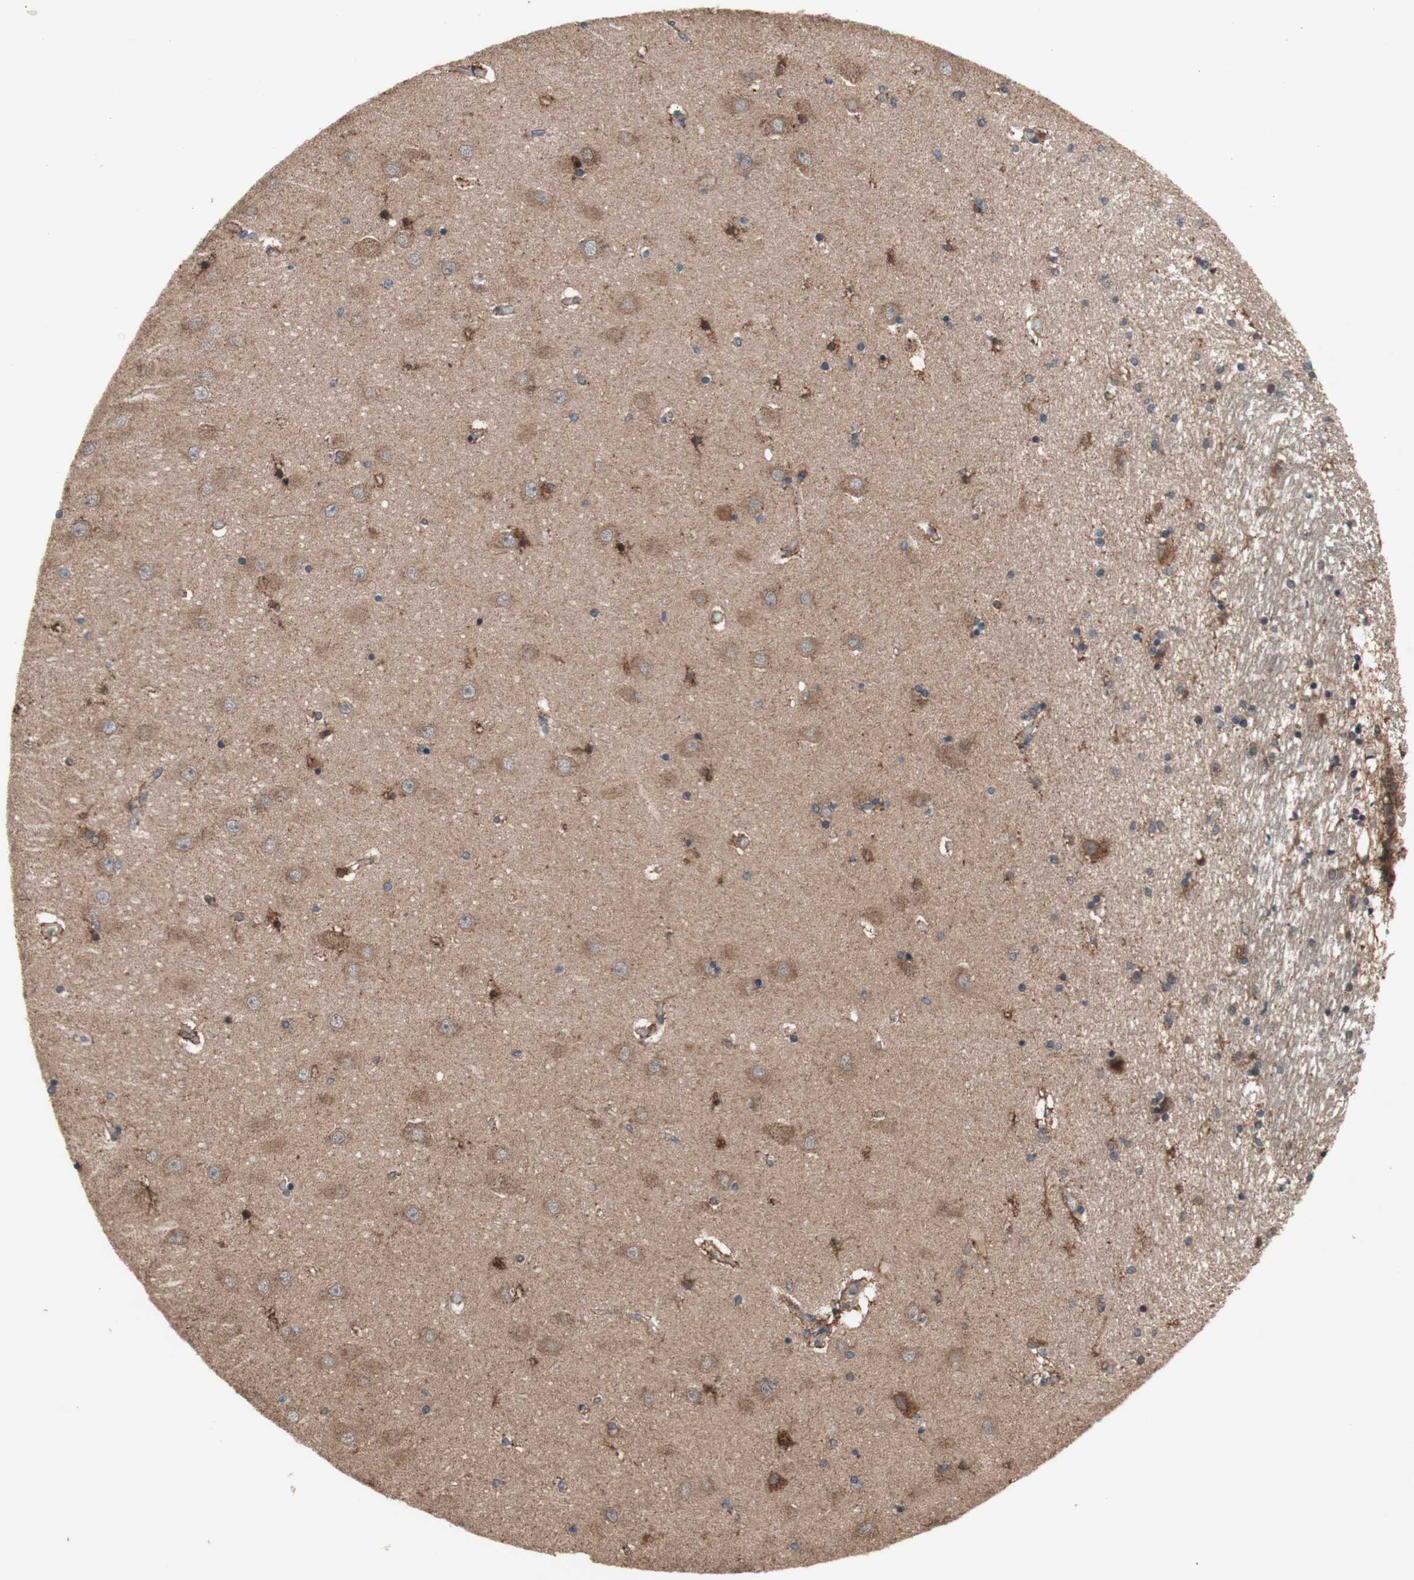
{"staining": {"intensity": "strong", "quantity": "25%-75%", "location": "cytoplasmic/membranous"}, "tissue": "hippocampus", "cell_type": "Glial cells", "image_type": "normal", "snomed": [{"axis": "morphology", "description": "Normal tissue, NOS"}, {"axis": "topography", "description": "Hippocampus"}], "caption": "An IHC histopathology image of unremarkable tissue is shown. Protein staining in brown labels strong cytoplasmic/membranous positivity in hippocampus within glial cells.", "gene": "DDOST", "patient": {"sex": "female", "age": 54}}